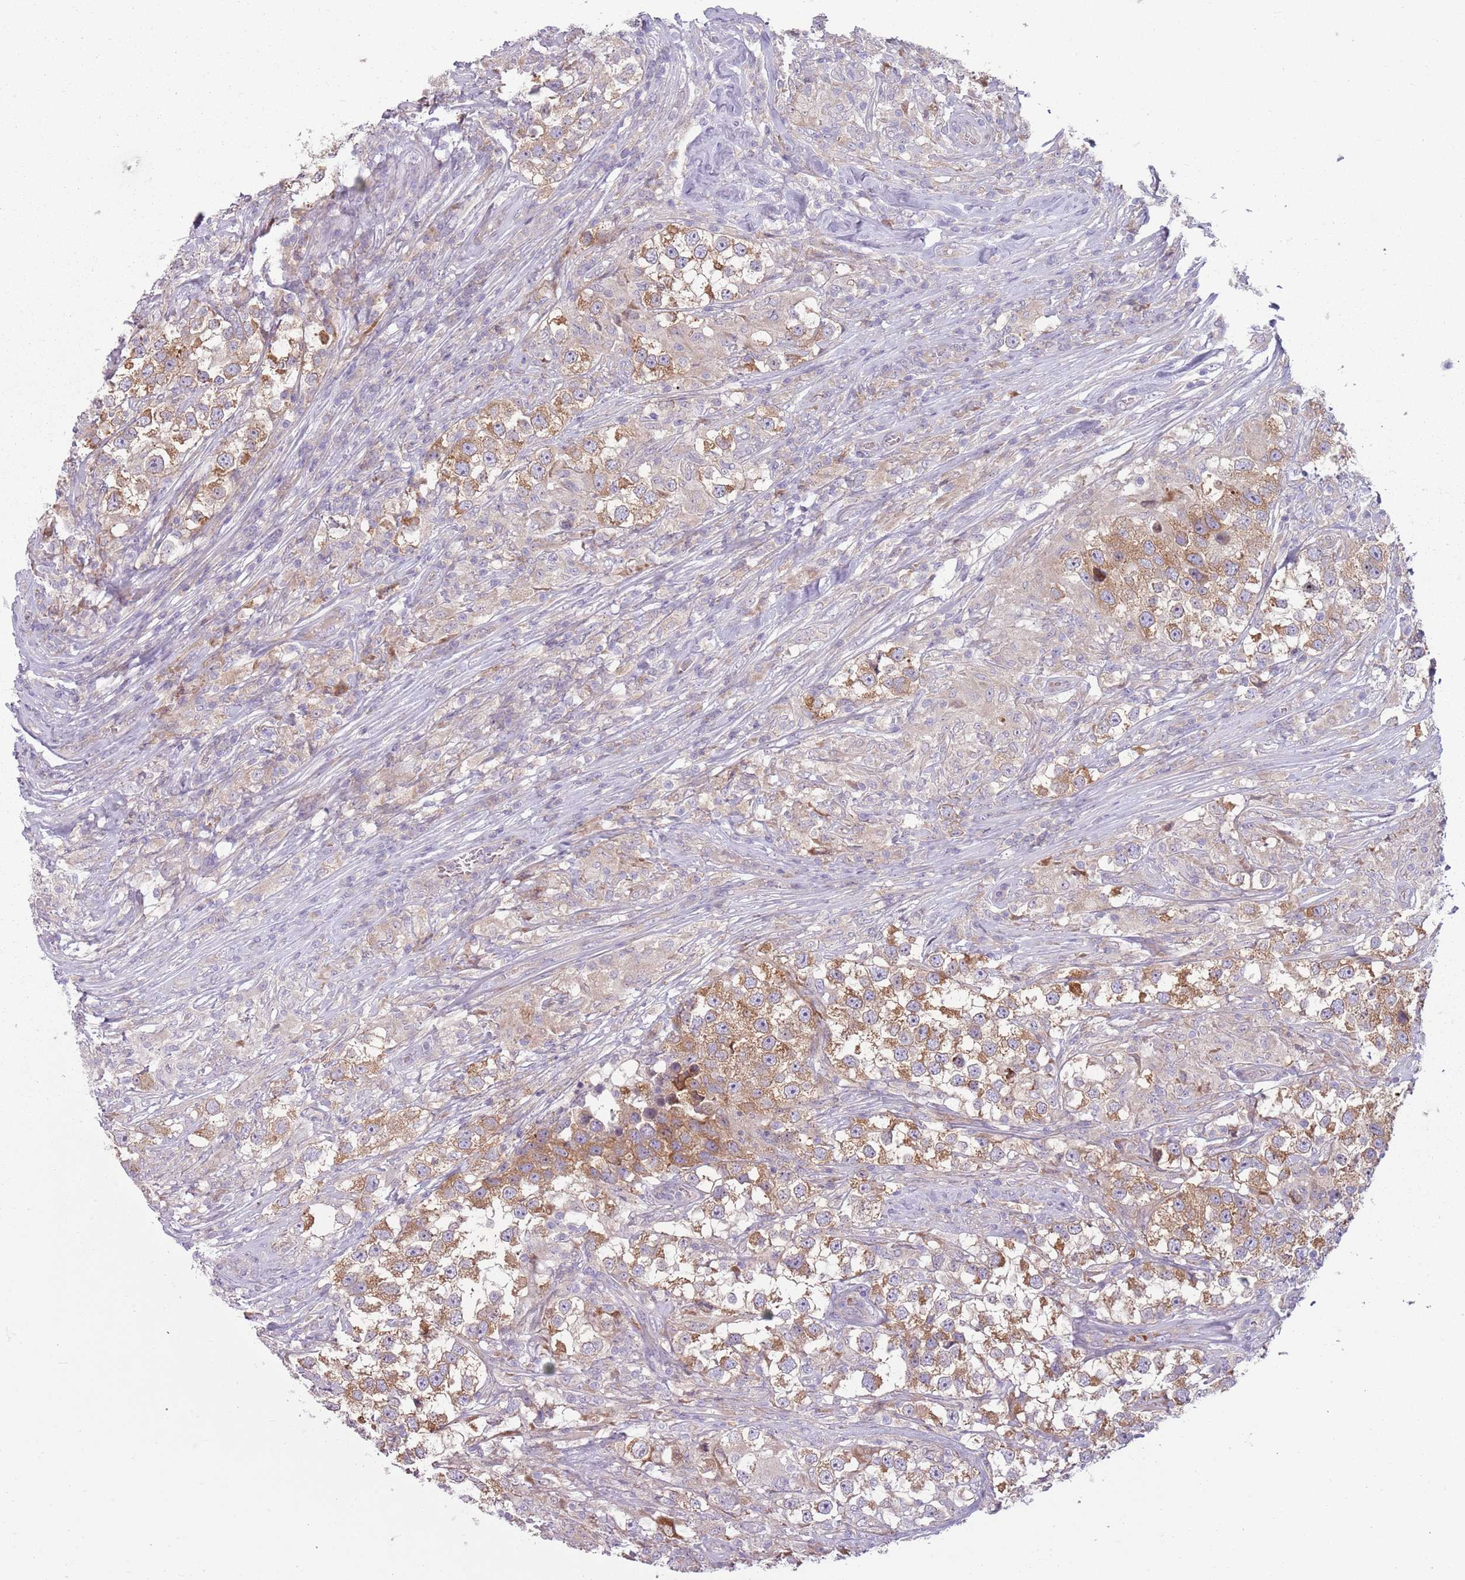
{"staining": {"intensity": "weak", "quantity": ">75%", "location": "cytoplasmic/membranous"}, "tissue": "testis cancer", "cell_type": "Tumor cells", "image_type": "cancer", "snomed": [{"axis": "morphology", "description": "Seminoma, NOS"}, {"axis": "topography", "description": "Testis"}], "caption": "Immunohistochemistry (IHC) staining of seminoma (testis), which demonstrates low levels of weak cytoplasmic/membranous staining in about >75% of tumor cells indicating weak cytoplasmic/membranous protein expression. The staining was performed using DAB (3,3'-diaminobenzidine) (brown) for protein detection and nuclei were counterstained in hematoxylin (blue).", "gene": "HSPA14", "patient": {"sex": "male", "age": 46}}